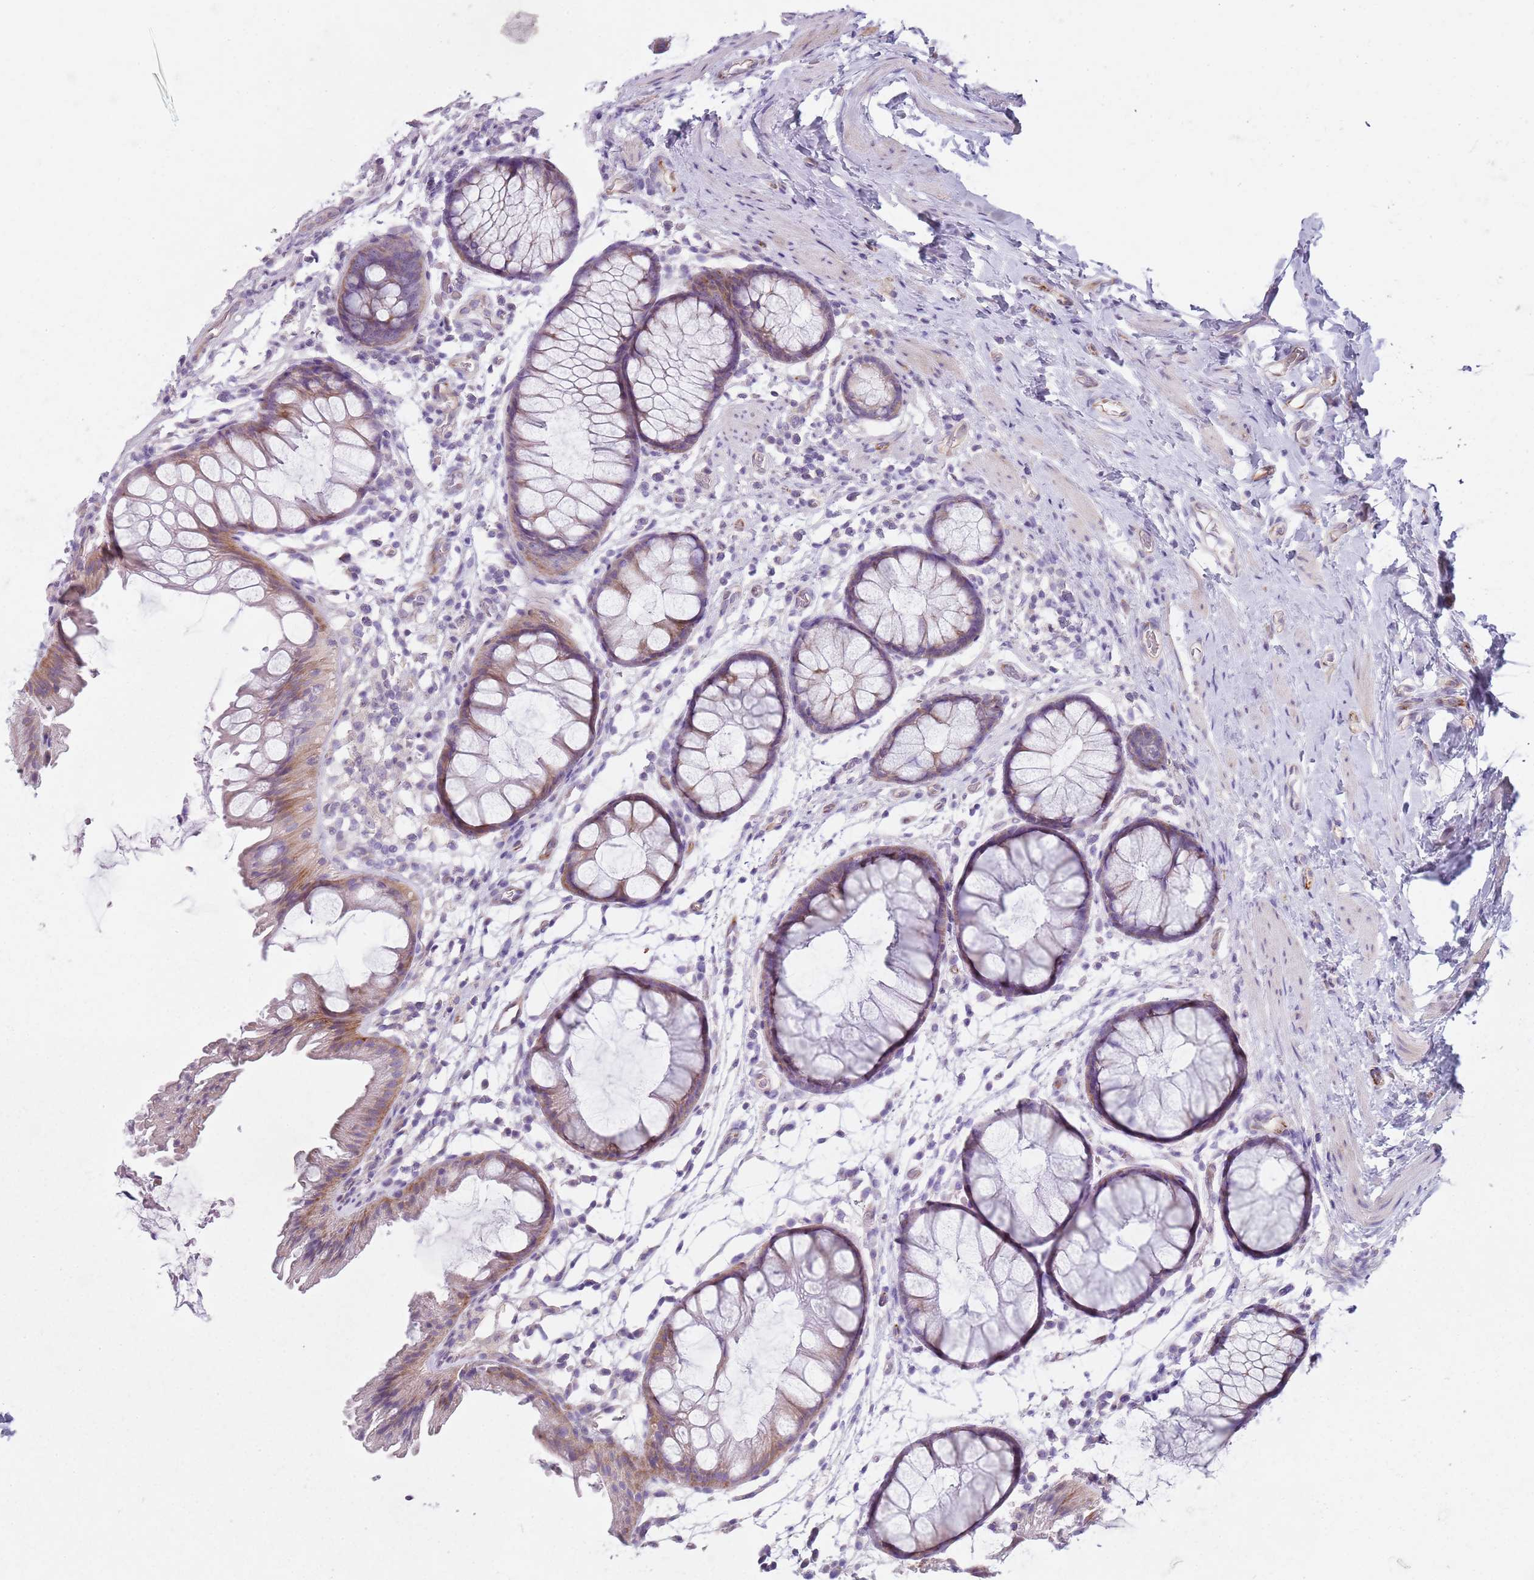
{"staining": {"intensity": "negative", "quantity": "none", "location": "none"}, "tissue": "colon", "cell_type": "Endothelial cells", "image_type": "normal", "snomed": [{"axis": "morphology", "description": "Normal tissue, NOS"}, {"axis": "topography", "description": "Colon"}], "caption": "This is an IHC image of normal colon. There is no positivity in endothelial cells.", "gene": "ZNF583", "patient": {"sex": "female", "age": 62}}